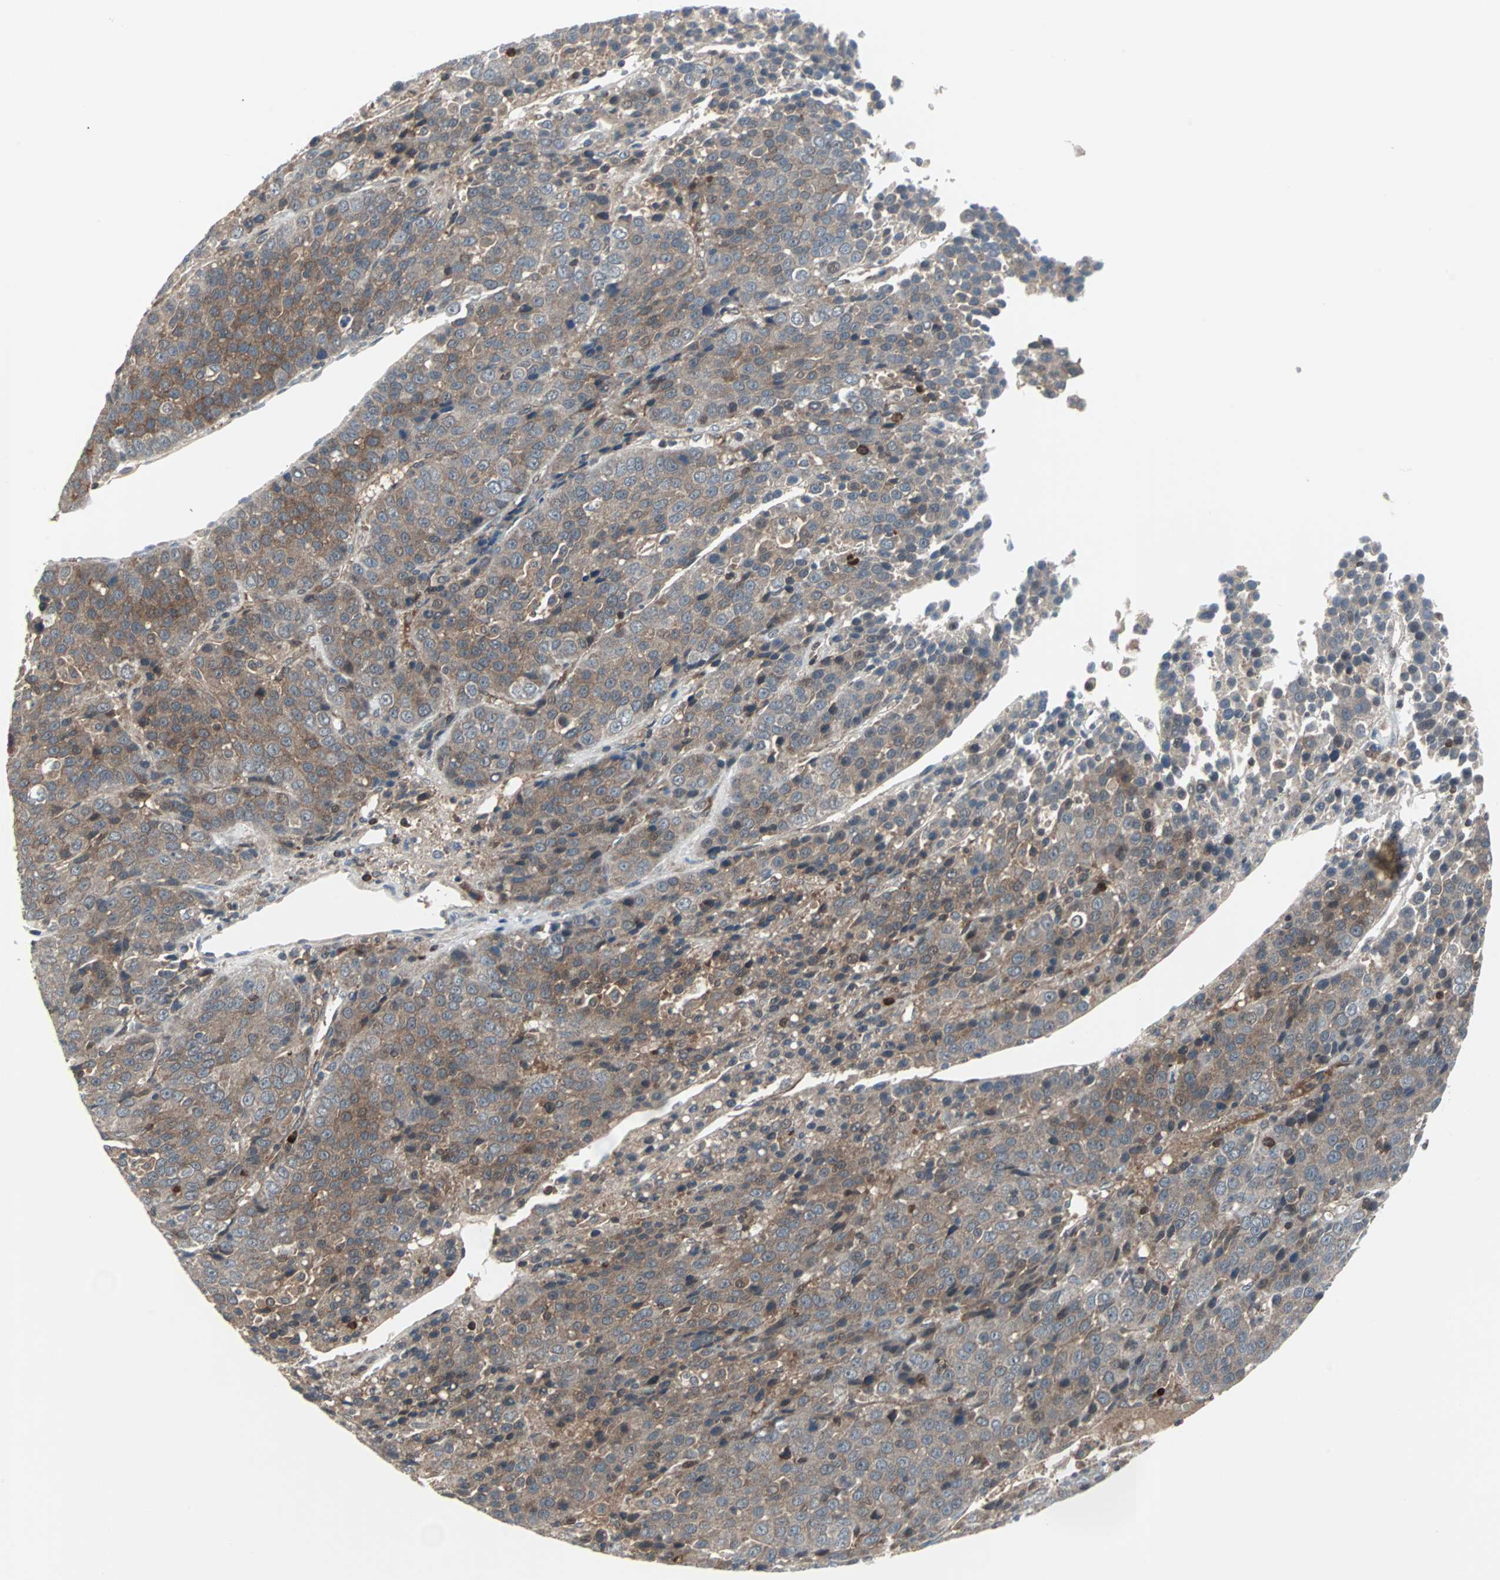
{"staining": {"intensity": "moderate", "quantity": ">75%", "location": "cytoplasmic/membranous"}, "tissue": "liver cancer", "cell_type": "Tumor cells", "image_type": "cancer", "snomed": [{"axis": "morphology", "description": "Carcinoma, Hepatocellular, NOS"}, {"axis": "topography", "description": "Liver"}], "caption": "Approximately >75% of tumor cells in liver cancer (hepatocellular carcinoma) show moderate cytoplasmic/membranous protein expression as visualized by brown immunohistochemical staining.", "gene": "CASP3", "patient": {"sex": "female", "age": 53}}